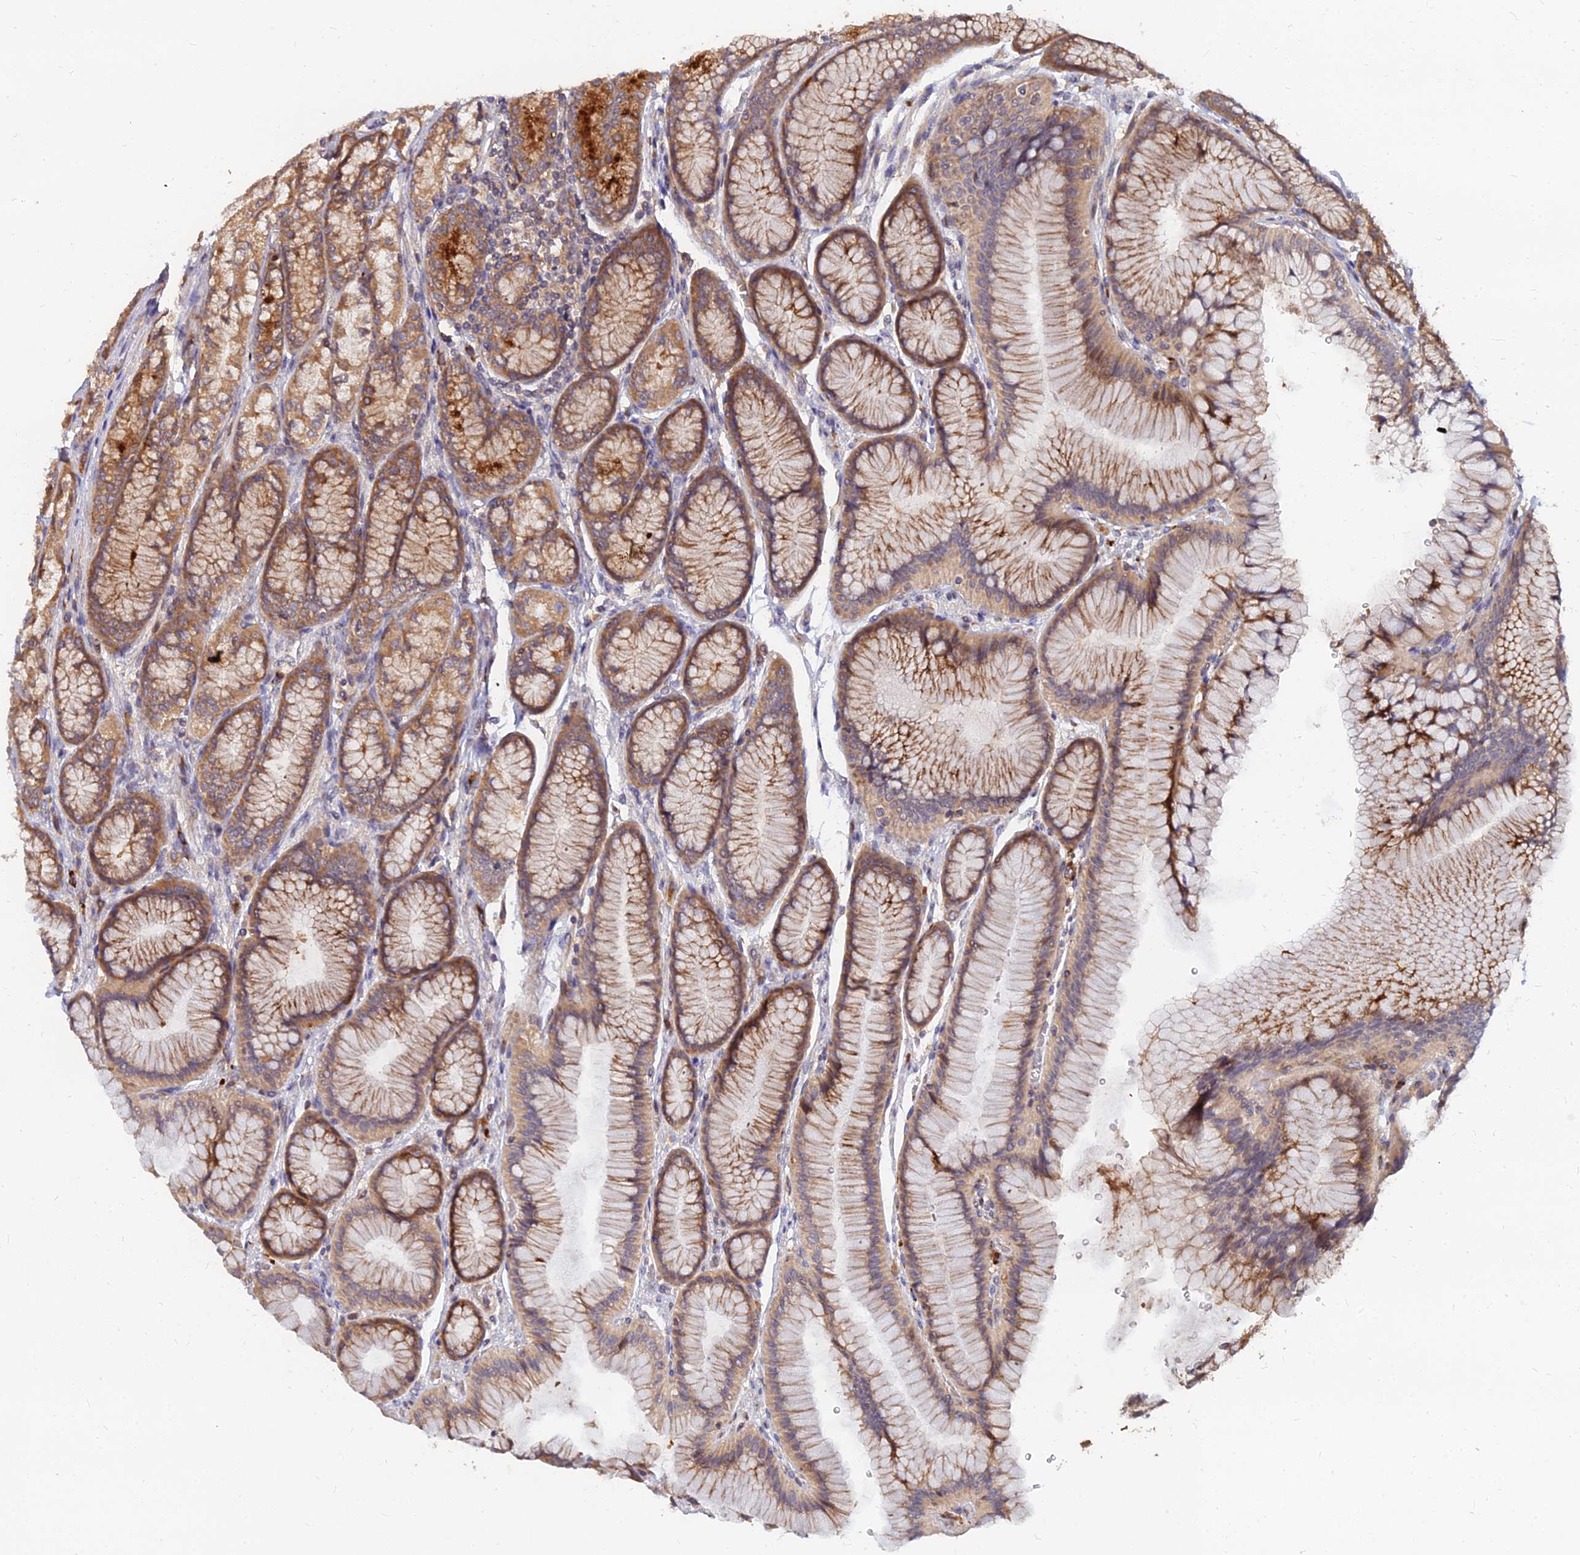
{"staining": {"intensity": "moderate", "quantity": ">75%", "location": "cytoplasmic/membranous"}, "tissue": "stomach", "cell_type": "Glandular cells", "image_type": "normal", "snomed": [{"axis": "morphology", "description": "Normal tissue, NOS"}, {"axis": "morphology", "description": "Adenocarcinoma, NOS"}, {"axis": "morphology", "description": "Adenocarcinoma, High grade"}, {"axis": "topography", "description": "Stomach, upper"}, {"axis": "topography", "description": "Stomach"}], "caption": "Immunohistochemical staining of unremarkable human stomach shows medium levels of moderate cytoplasmic/membranous staining in about >75% of glandular cells. (DAB (3,3'-diaminobenzidine) IHC with brightfield microscopy, high magnification).", "gene": "CCT6A", "patient": {"sex": "female", "age": 65}}